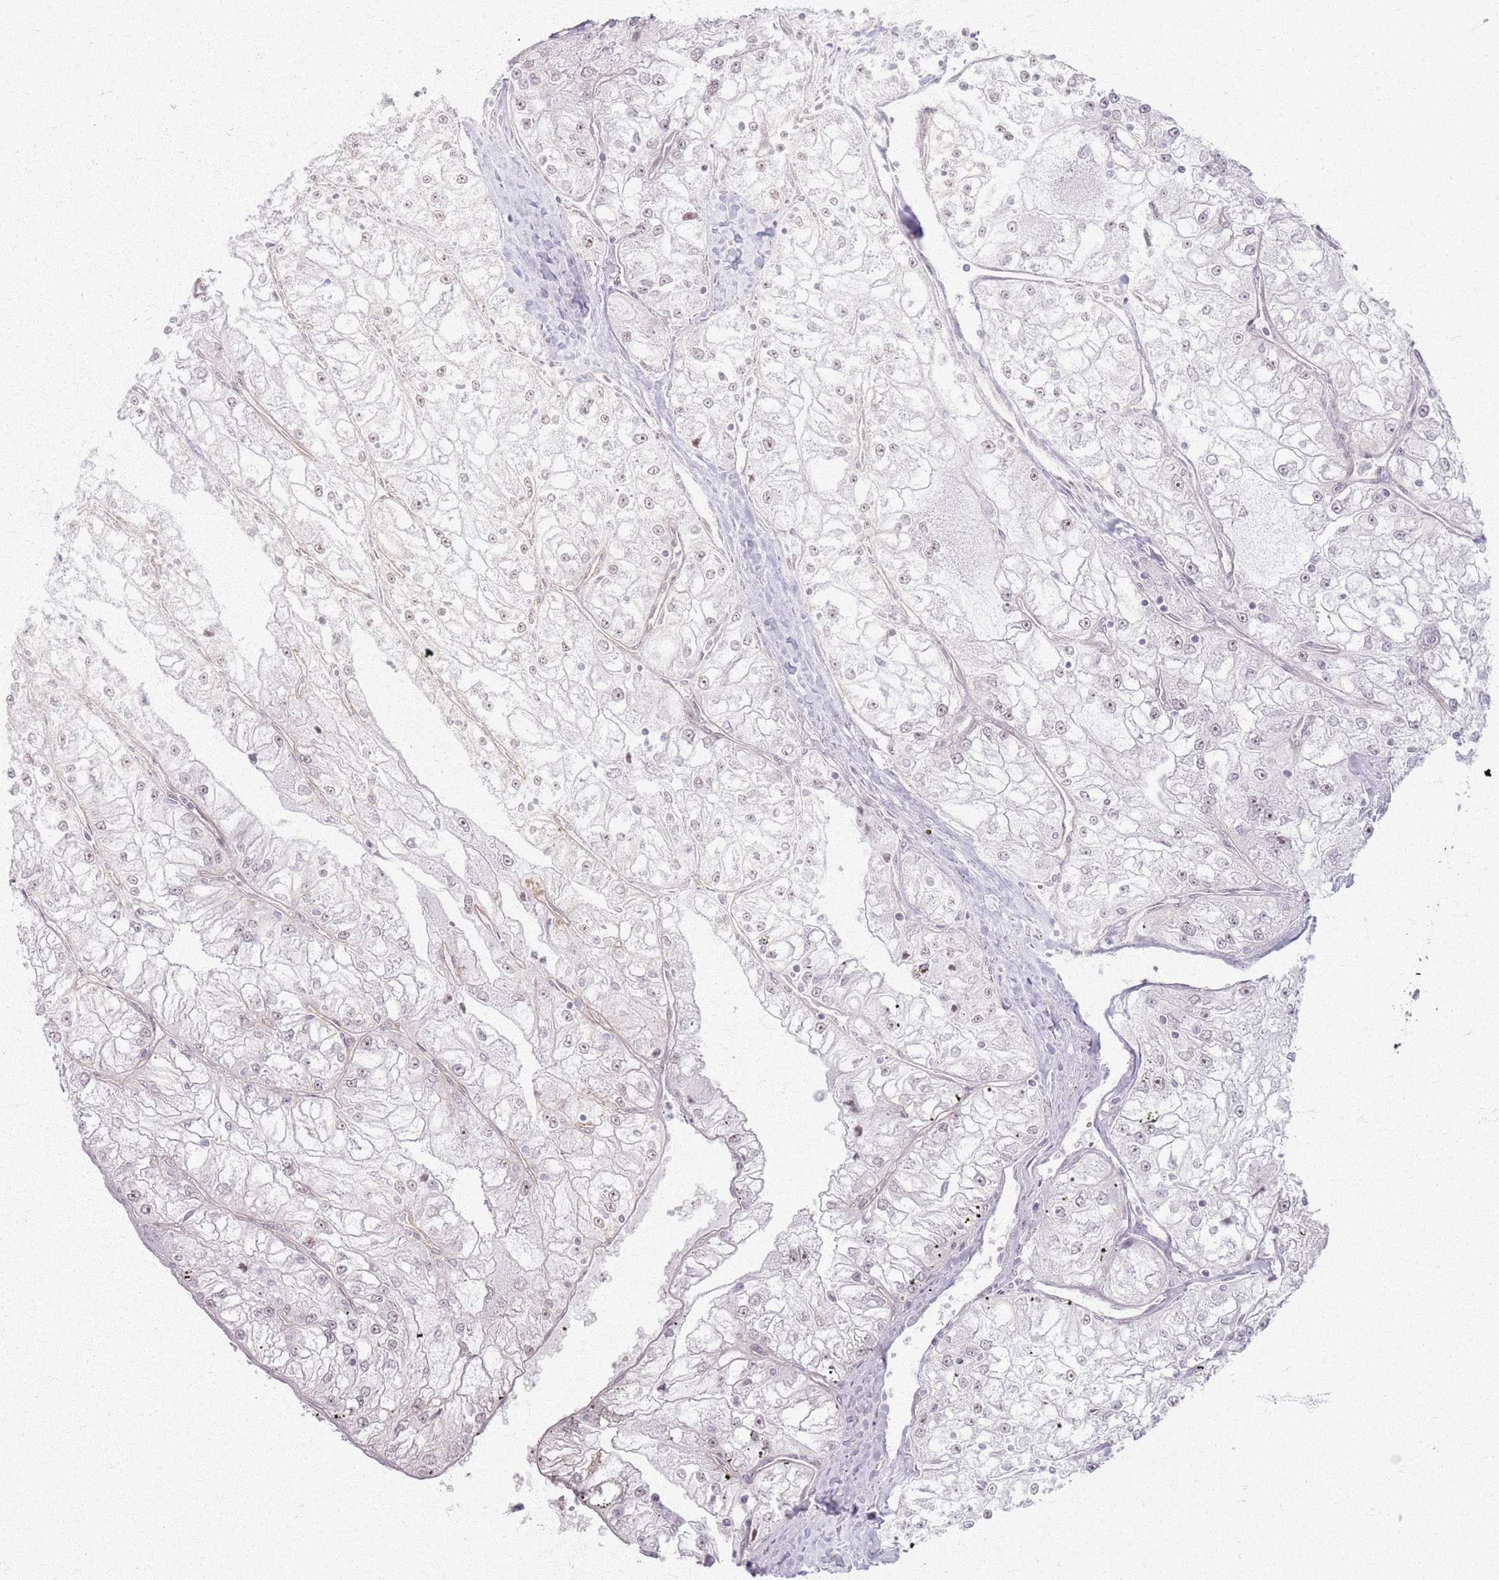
{"staining": {"intensity": "weak", "quantity": "<25%", "location": "nuclear"}, "tissue": "renal cancer", "cell_type": "Tumor cells", "image_type": "cancer", "snomed": [{"axis": "morphology", "description": "Adenocarcinoma, NOS"}, {"axis": "topography", "description": "Kidney"}], "caption": "The IHC image has no significant expression in tumor cells of renal cancer (adenocarcinoma) tissue.", "gene": "KCNA5", "patient": {"sex": "female", "age": 72}}